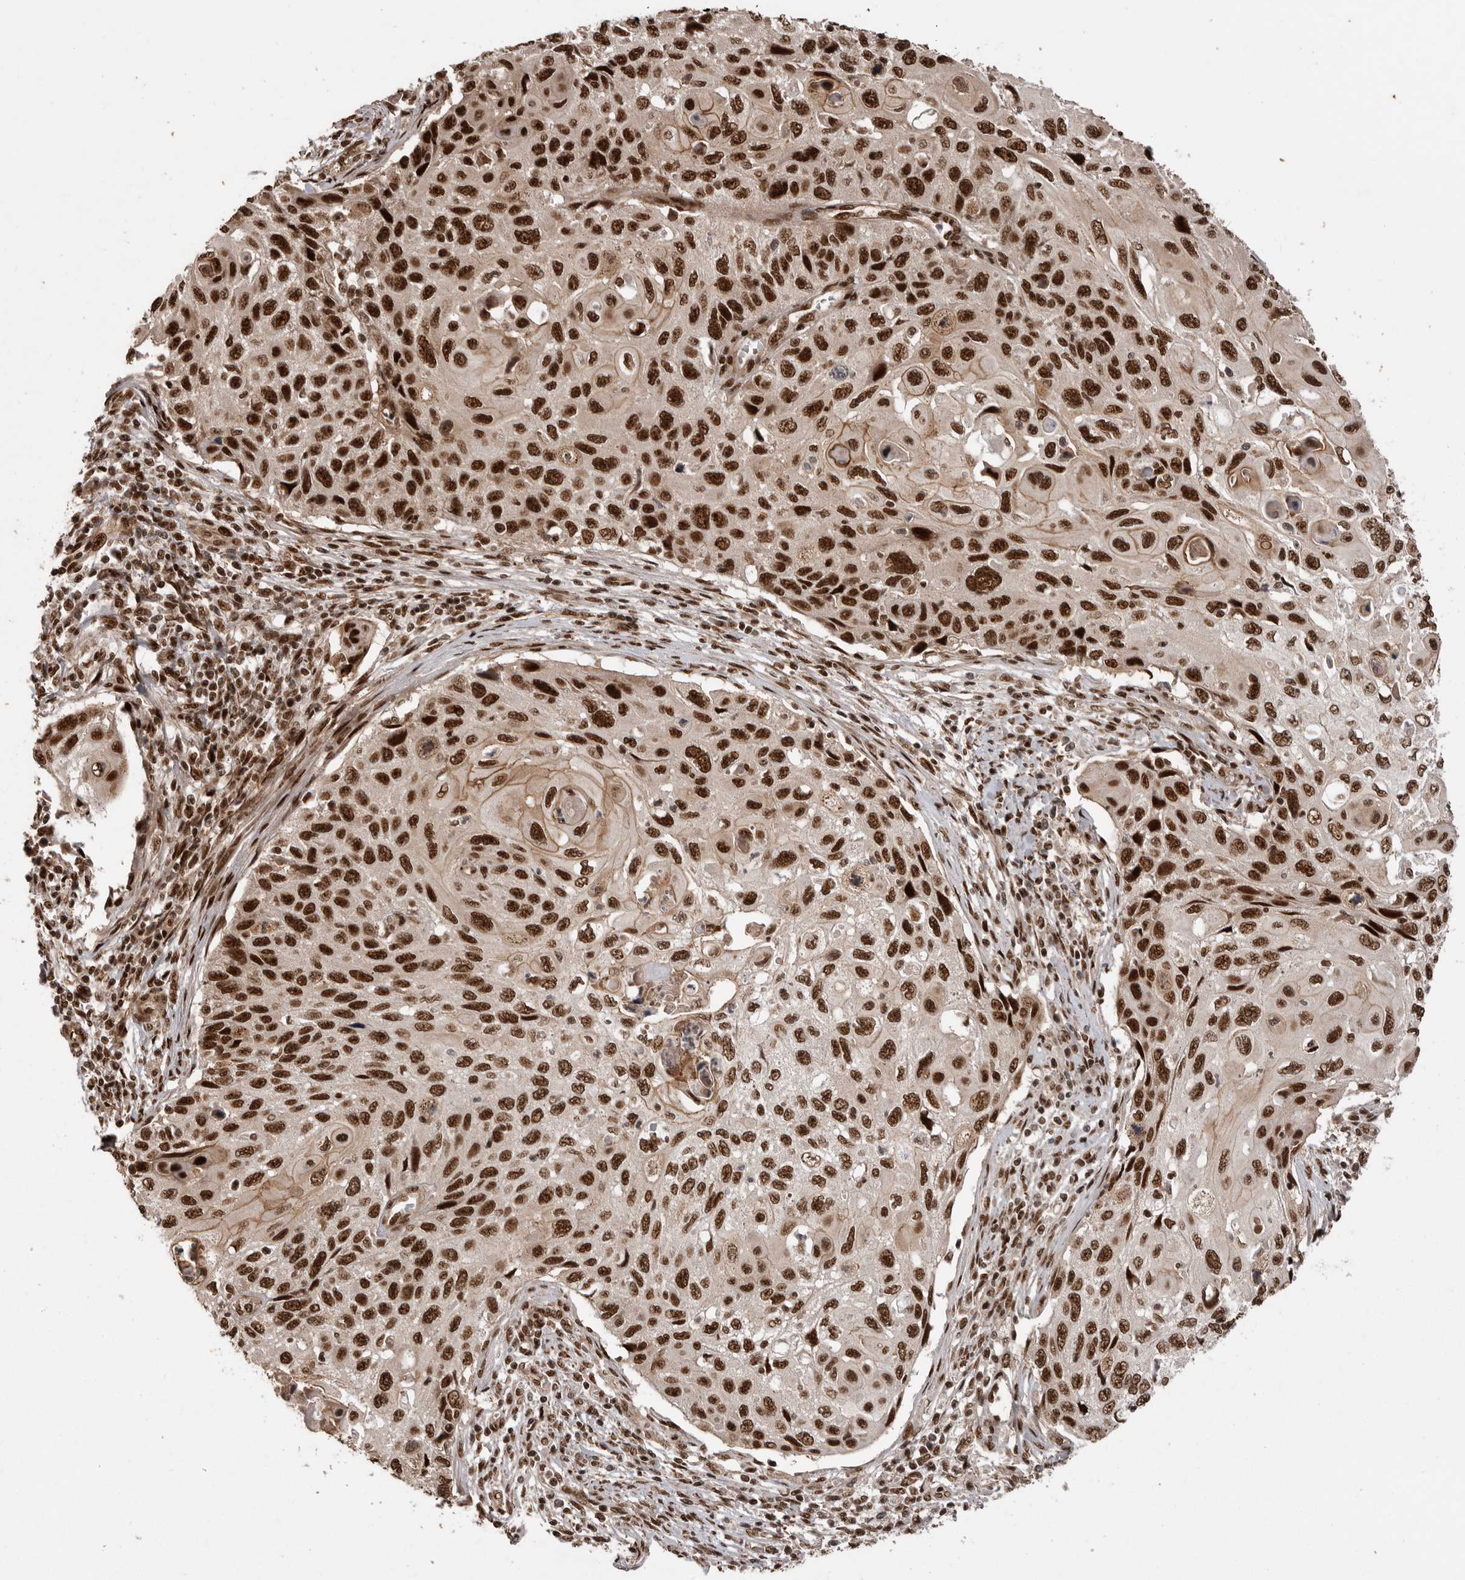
{"staining": {"intensity": "strong", "quantity": ">75%", "location": "nuclear"}, "tissue": "cervical cancer", "cell_type": "Tumor cells", "image_type": "cancer", "snomed": [{"axis": "morphology", "description": "Squamous cell carcinoma, NOS"}, {"axis": "topography", "description": "Cervix"}], "caption": "Human cervical cancer (squamous cell carcinoma) stained with a protein marker shows strong staining in tumor cells.", "gene": "PPP1R8", "patient": {"sex": "female", "age": 70}}